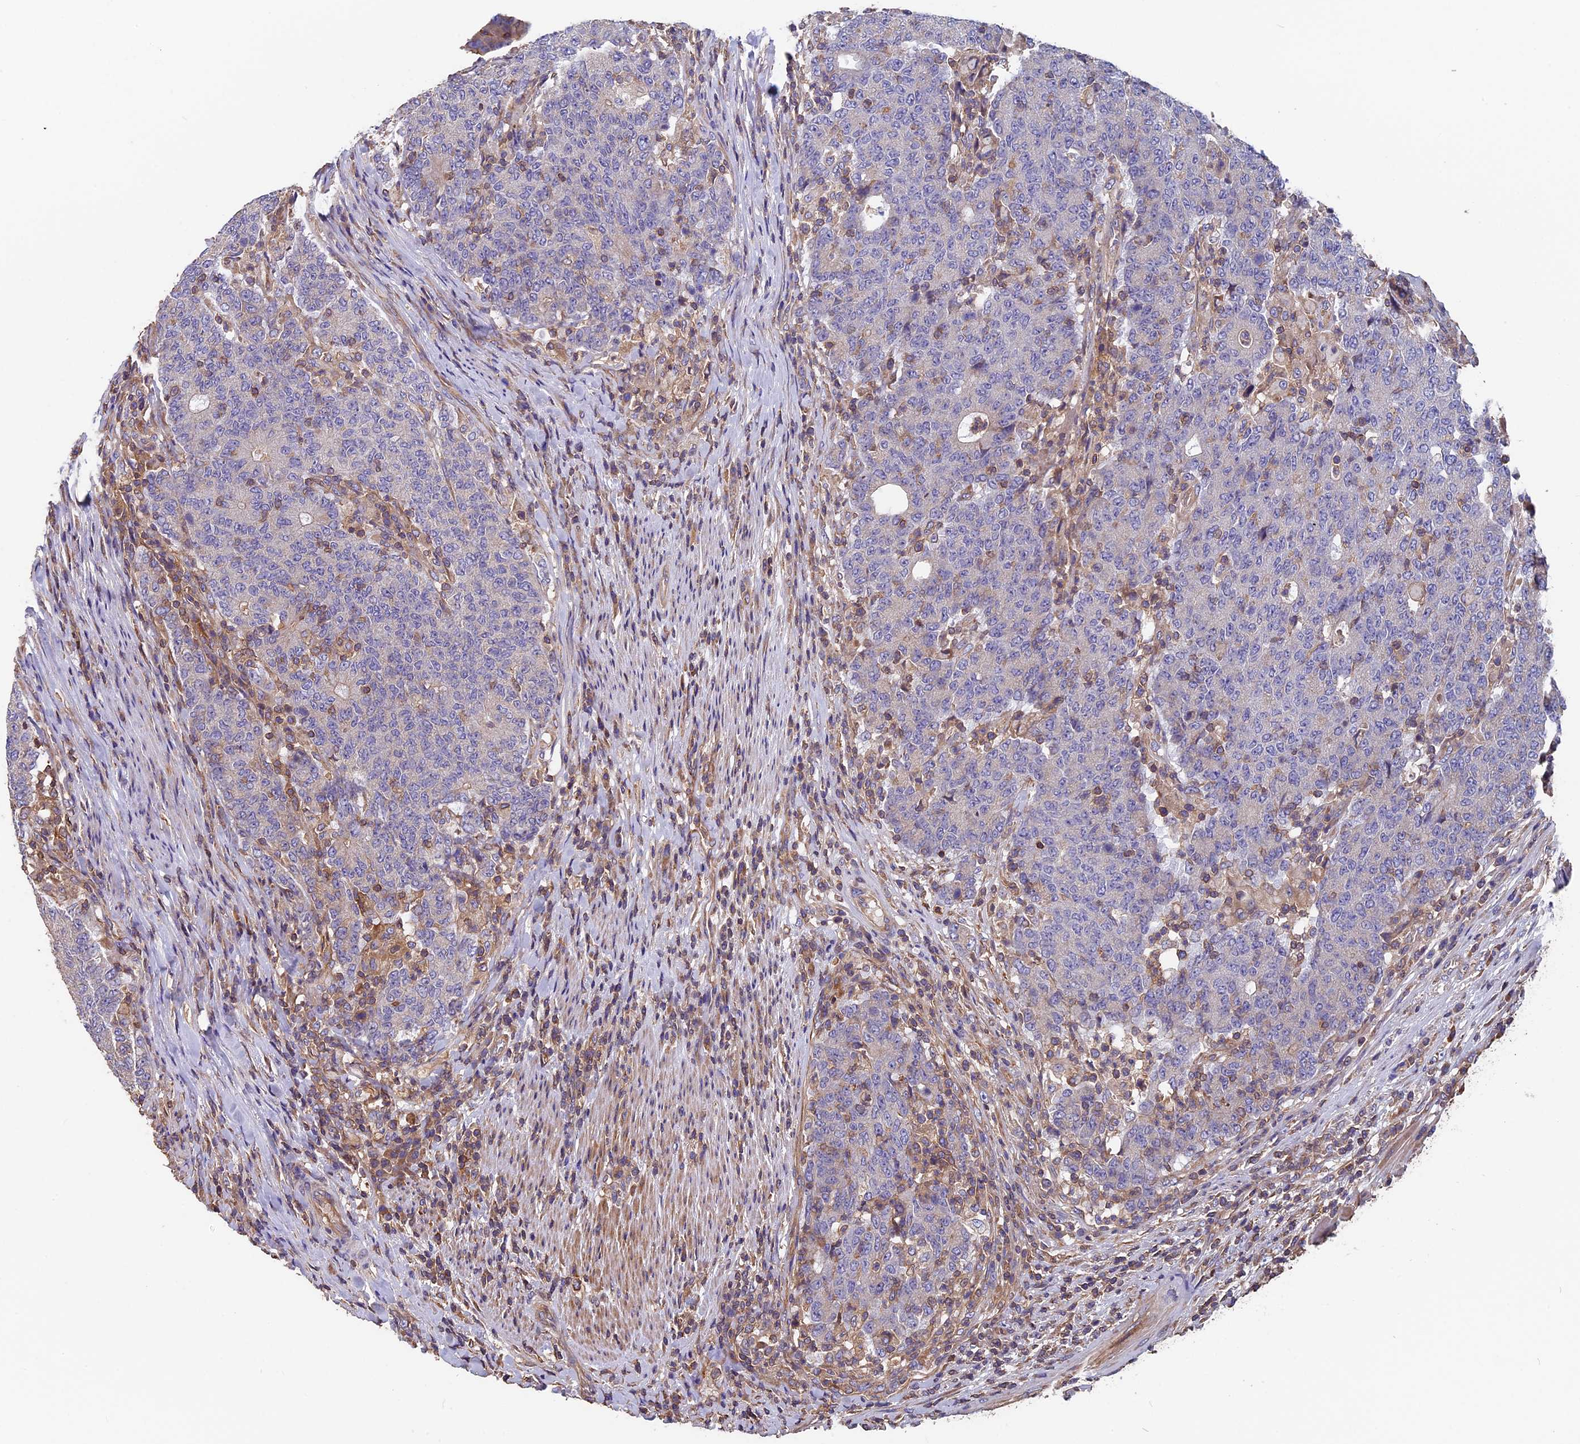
{"staining": {"intensity": "negative", "quantity": "none", "location": "none"}, "tissue": "colorectal cancer", "cell_type": "Tumor cells", "image_type": "cancer", "snomed": [{"axis": "morphology", "description": "Adenocarcinoma, NOS"}, {"axis": "topography", "description": "Colon"}], "caption": "There is no significant staining in tumor cells of colorectal adenocarcinoma. The staining was performed using DAB to visualize the protein expression in brown, while the nuclei were stained in blue with hematoxylin (Magnification: 20x).", "gene": "CCDC153", "patient": {"sex": "female", "age": 75}}